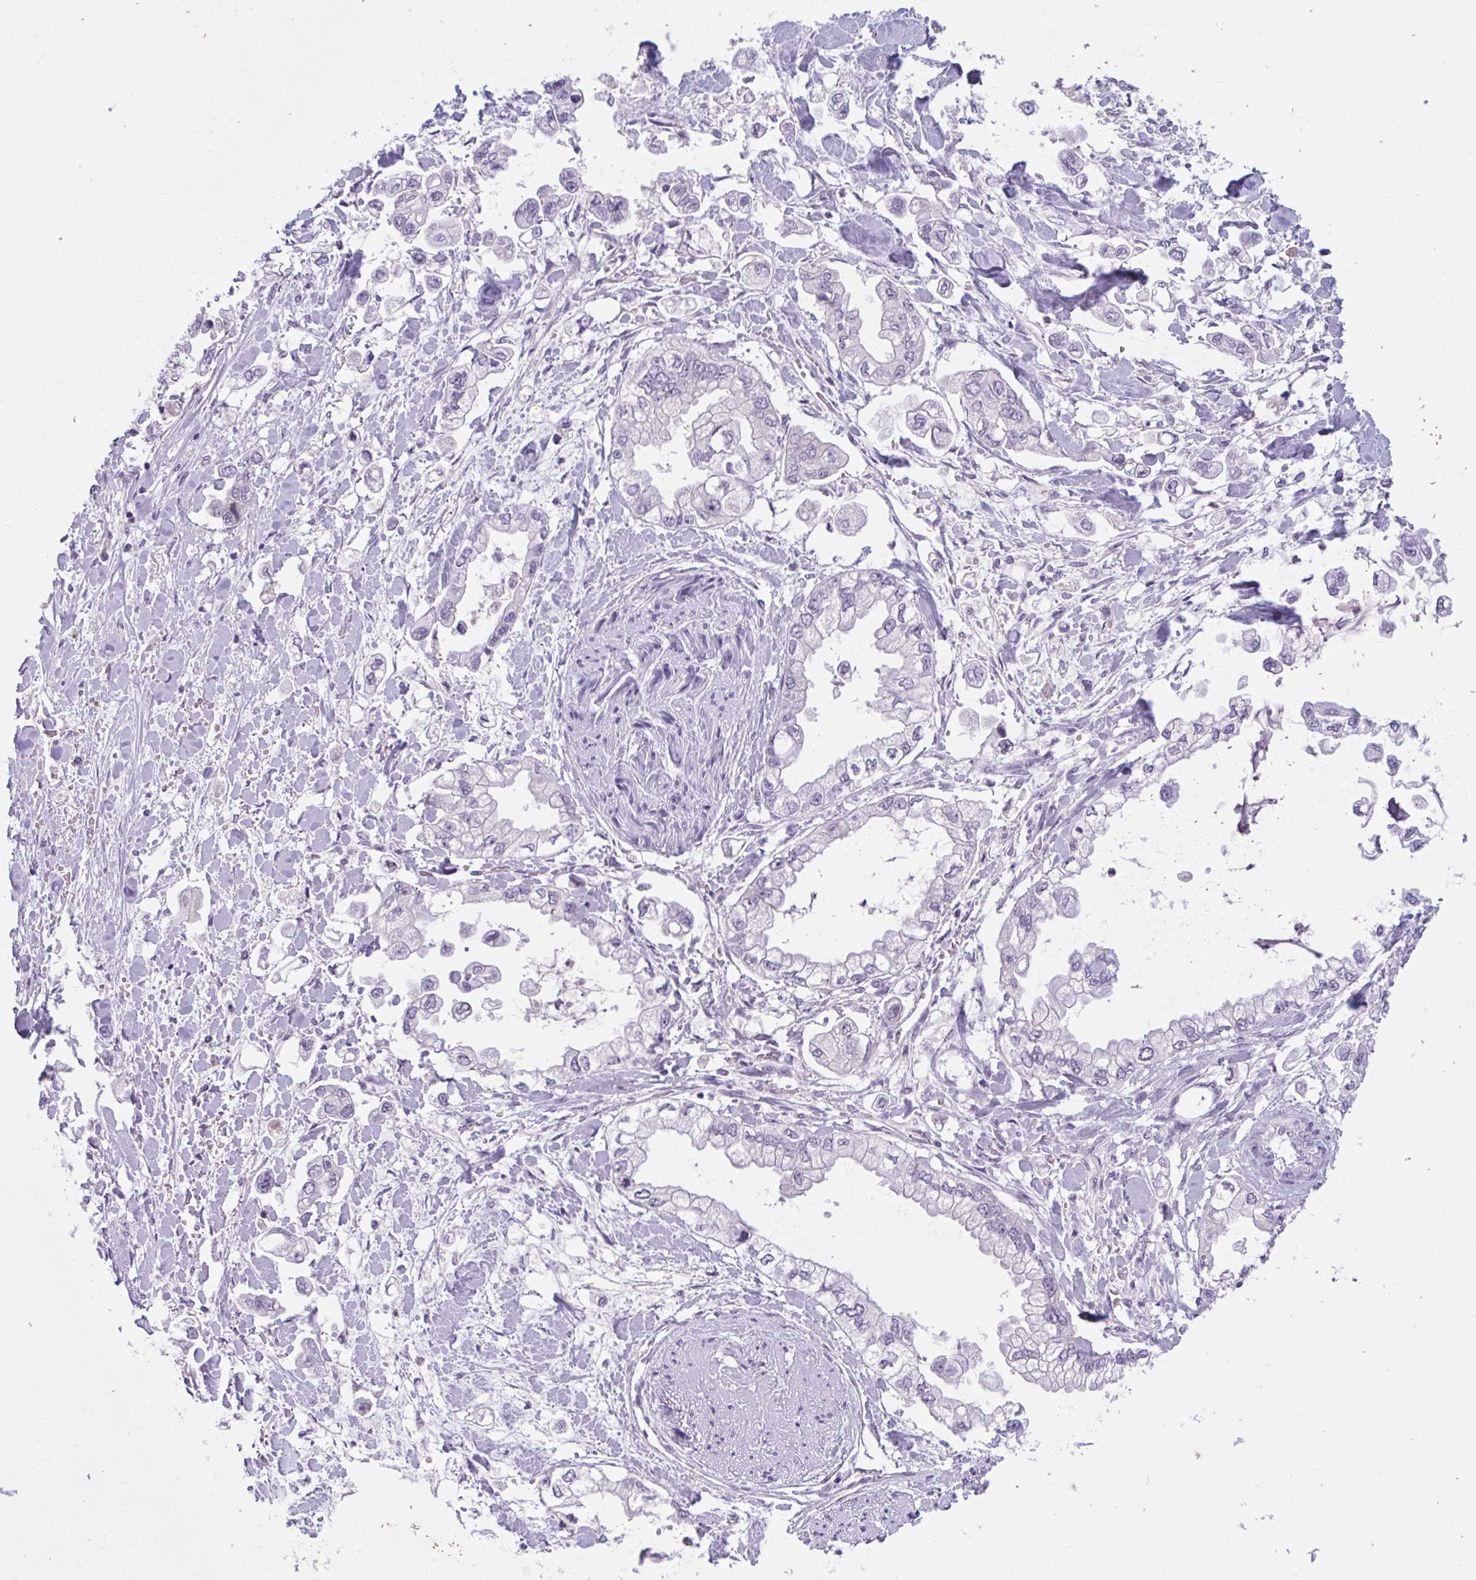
{"staining": {"intensity": "negative", "quantity": "none", "location": "none"}, "tissue": "stomach cancer", "cell_type": "Tumor cells", "image_type": "cancer", "snomed": [{"axis": "morphology", "description": "Adenocarcinoma, NOS"}, {"axis": "topography", "description": "Stomach"}], "caption": "The photomicrograph displays no significant expression in tumor cells of stomach cancer (adenocarcinoma).", "gene": "WNT9B", "patient": {"sex": "male", "age": 62}}